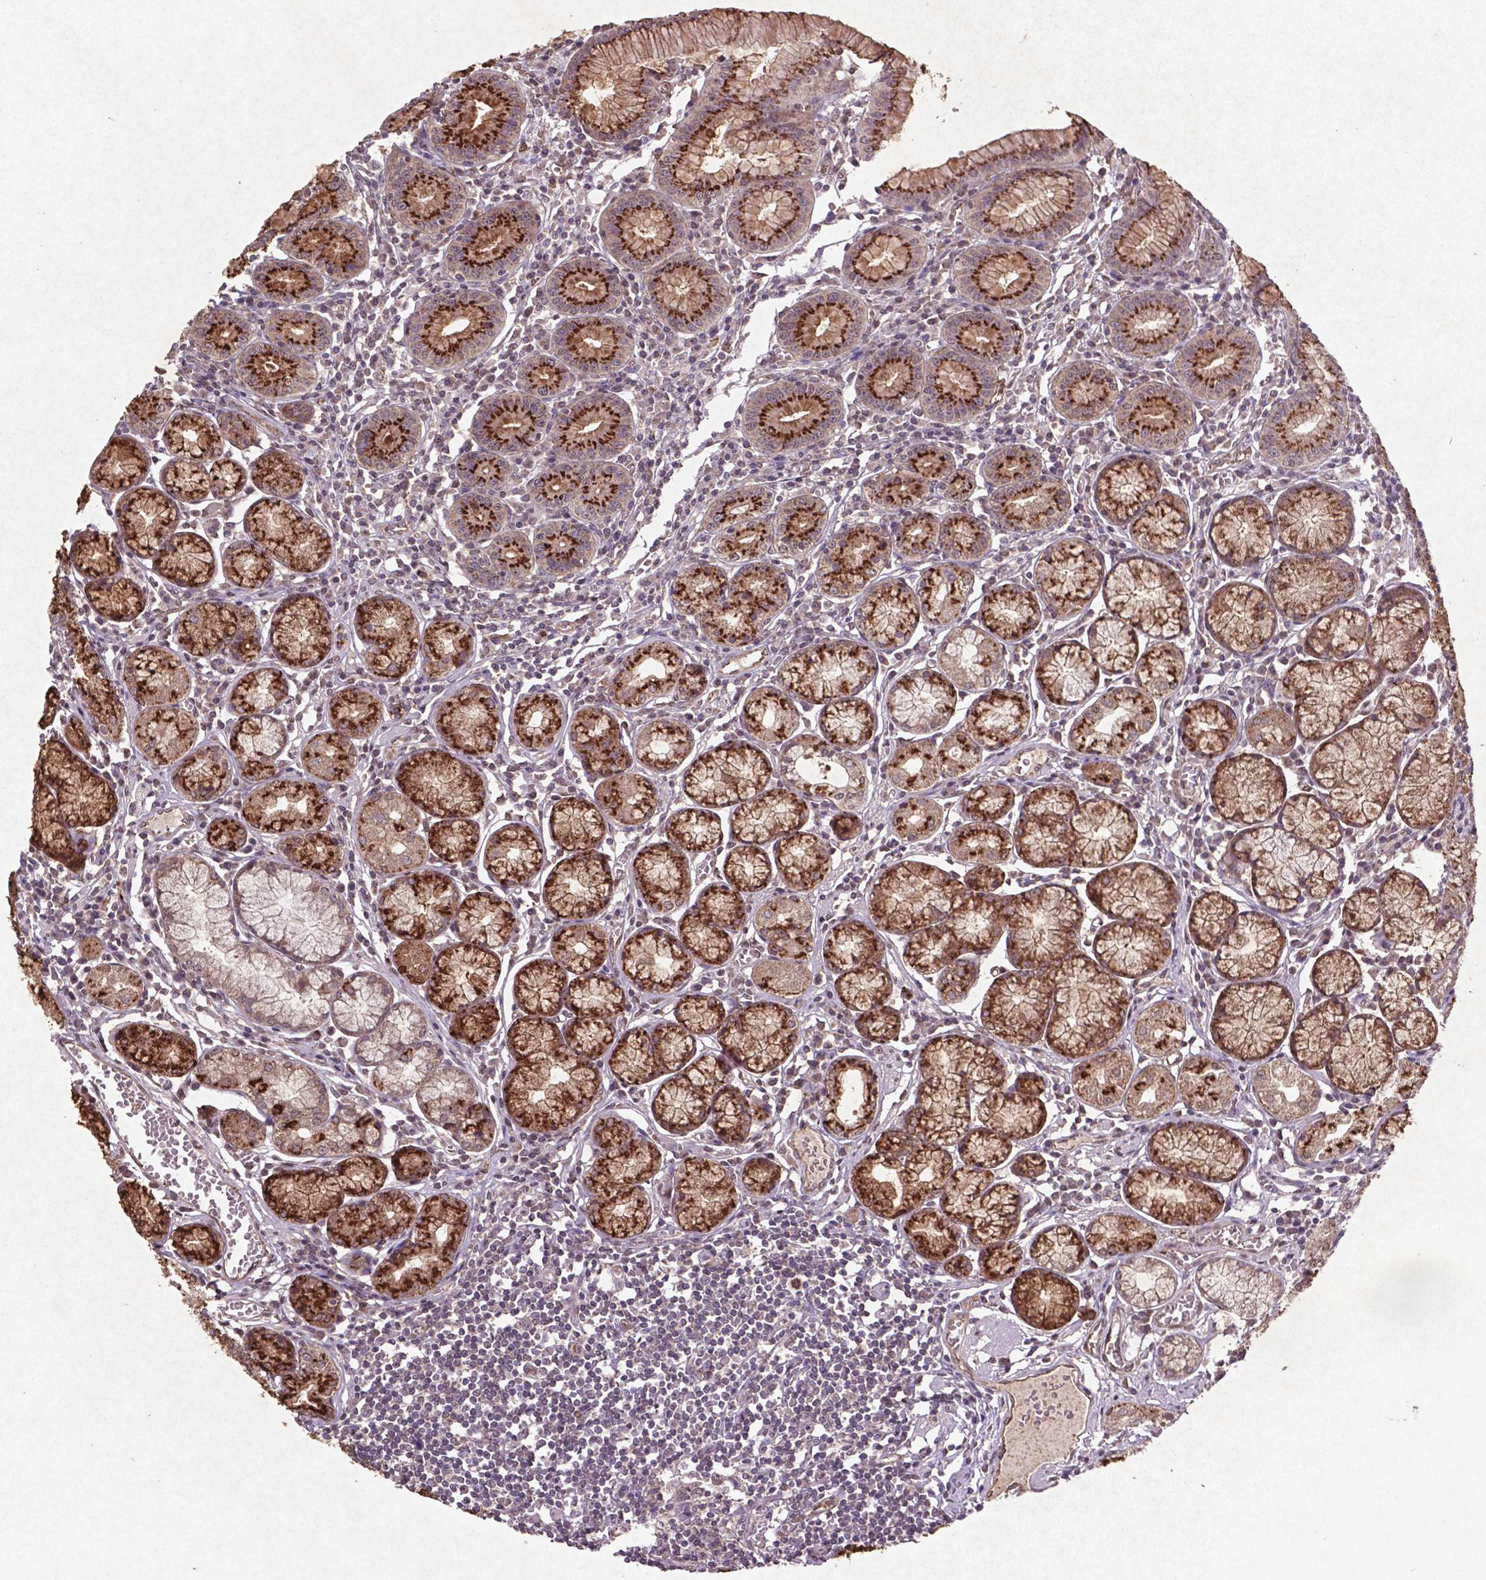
{"staining": {"intensity": "strong", "quantity": "25%-75%", "location": "cytoplasmic/membranous"}, "tissue": "stomach", "cell_type": "Glandular cells", "image_type": "normal", "snomed": [{"axis": "morphology", "description": "Normal tissue, NOS"}, {"axis": "topography", "description": "Stomach"}], "caption": "Protein expression analysis of benign stomach displays strong cytoplasmic/membranous staining in about 25%-75% of glandular cells. The staining is performed using DAB brown chromogen to label protein expression. The nuclei are counter-stained blue using hematoxylin.", "gene": "MTOR", "patient": {"sex": "male", "age": 55}}